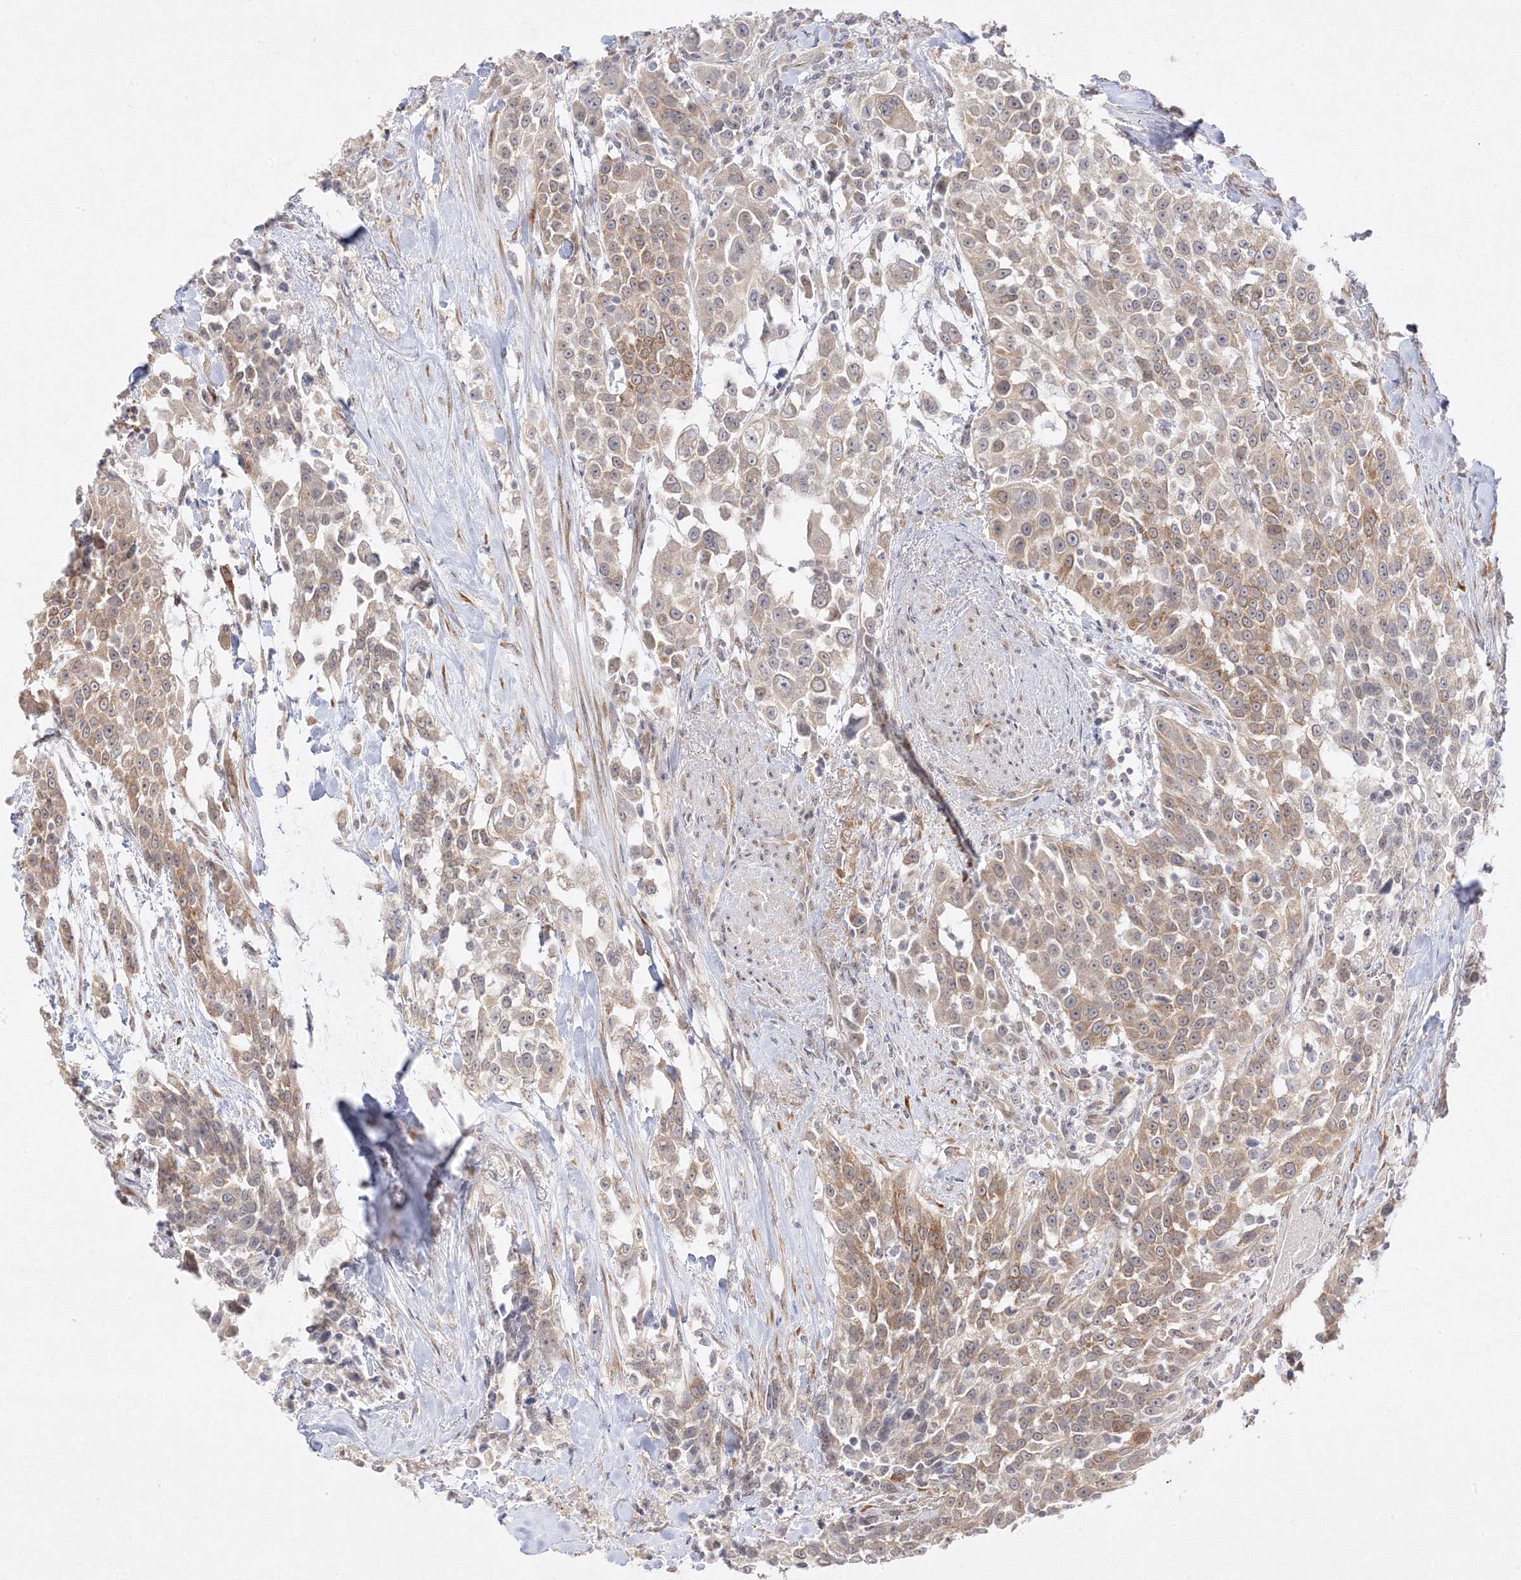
{"staining": {"intensity": "moderate", "quantity": ">75%", "location": "cytoplasmic/membranous"}, "tissue": "urothelial cancer", "cell_type": "Tumor cells", "image_type": "cancer", "snomed": [{"axis": "morphology", "description": "Urothelial carcinoma, High grade"}, {"axis": "topography", "description": "Urinary bladder"}], "caption": "This histopathology image shows urothelial carcinoma (high-grade) stained with immunohistochemistry (IHC) to label a protein in brown. The cytoplasmic/membranous of tumor cells show moderate positivity for the protein. Nuclei are counter-stained blue.", "gene": "C2CD2", "patient": {"sex": "female", "age": 80}}